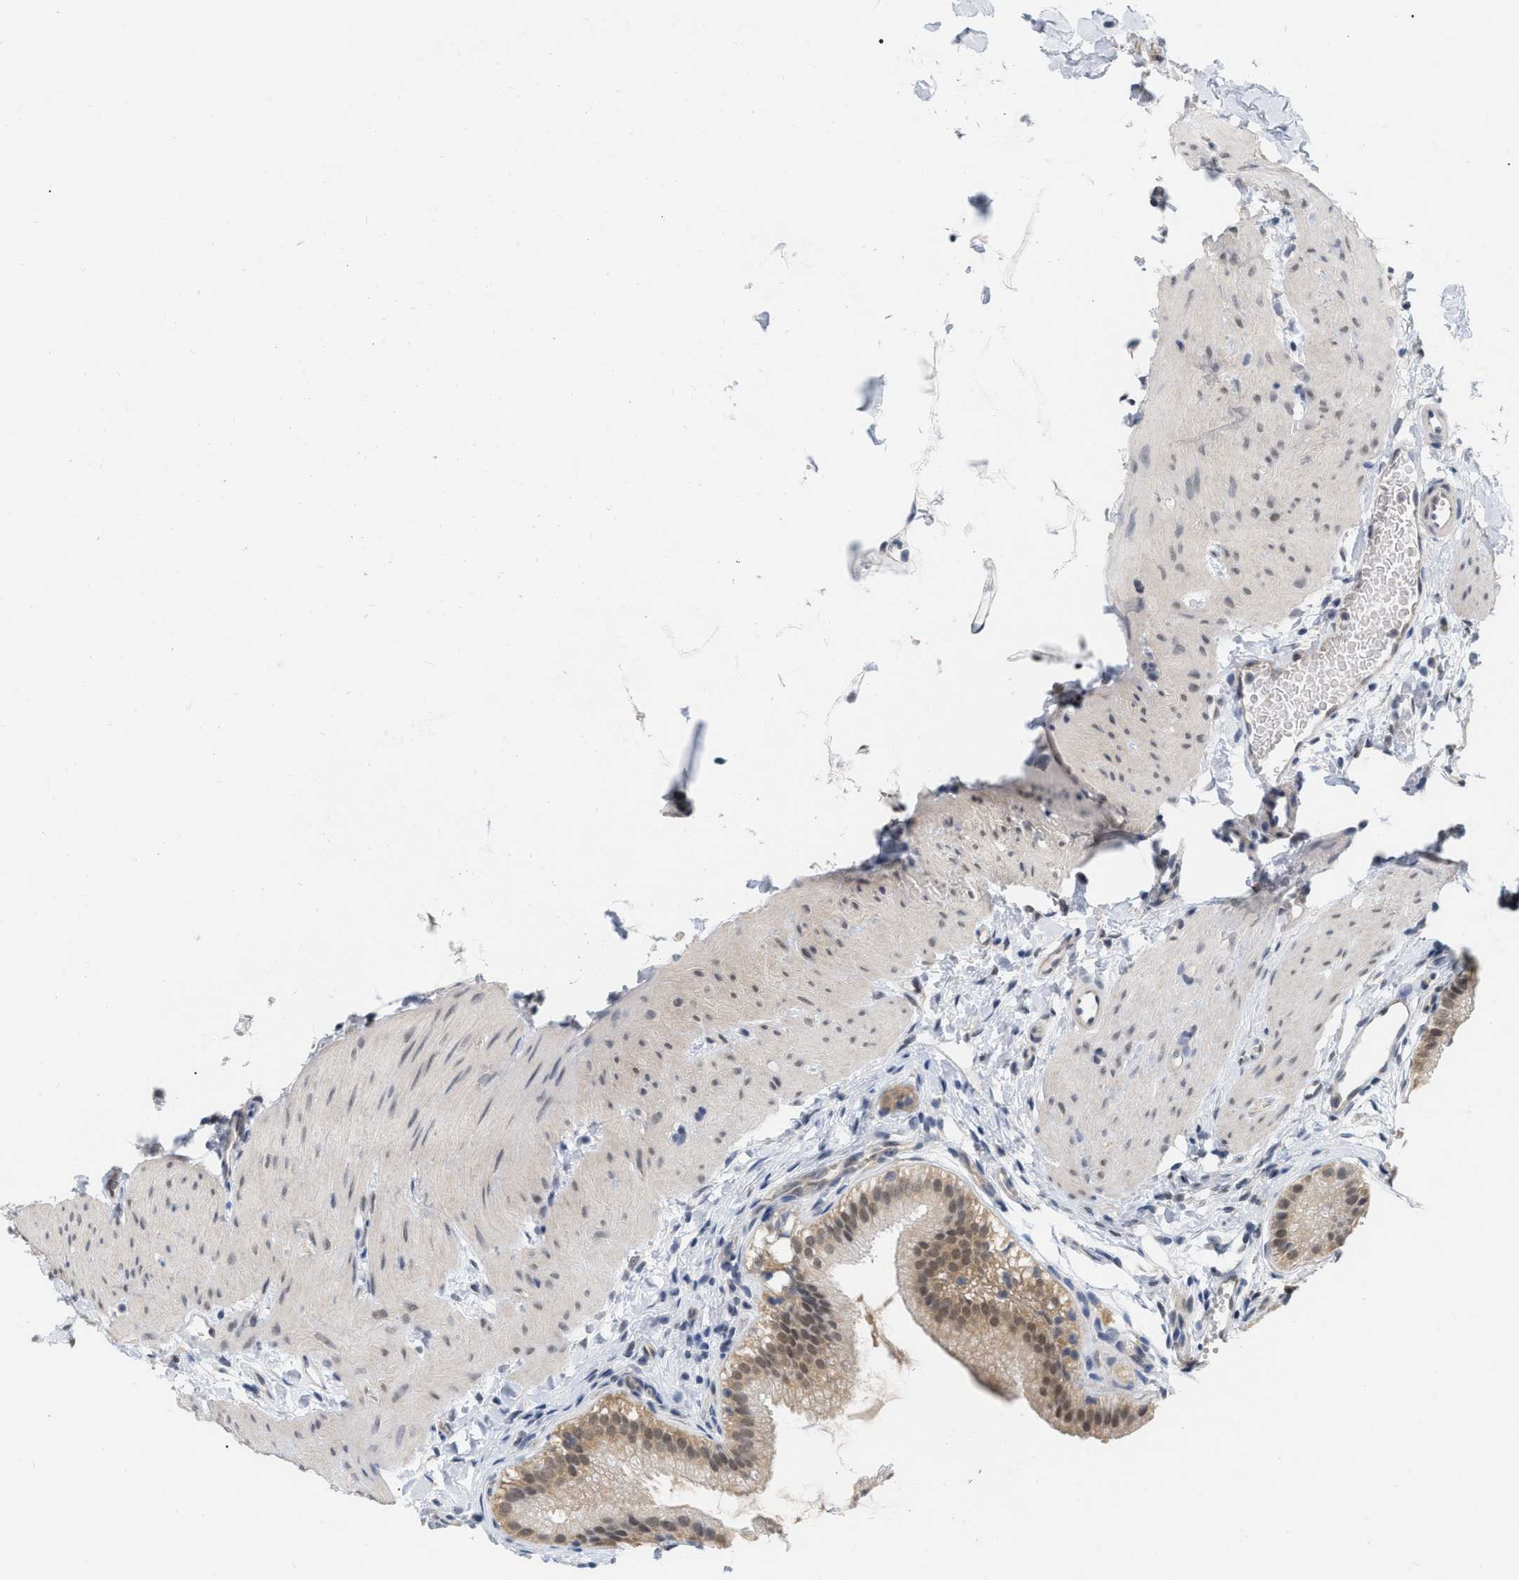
{"staining": {"intensity": "moderate", "quantity": "25%-75%", "location": "cytoplasmic/membranous,nuclear"}, "tissue": "gallbladder", "cell_type": "Glandular cells", "image_type": "normal", "snomed": [{"axis": "morphology", "description": "Normal tissue, NOS"}, {"axis": "topography", "description": "Gallbladder"}], "caption": "Immunohistochemical staining of normal gallbladder reveals 25%-75% levels of moderate cytoplasmic/membranous,nuclear protein expression in approximately 25%-75% of glandular cells.", "gene": "RUVBL1", "patient": {"sex": "female", "age": 26}}